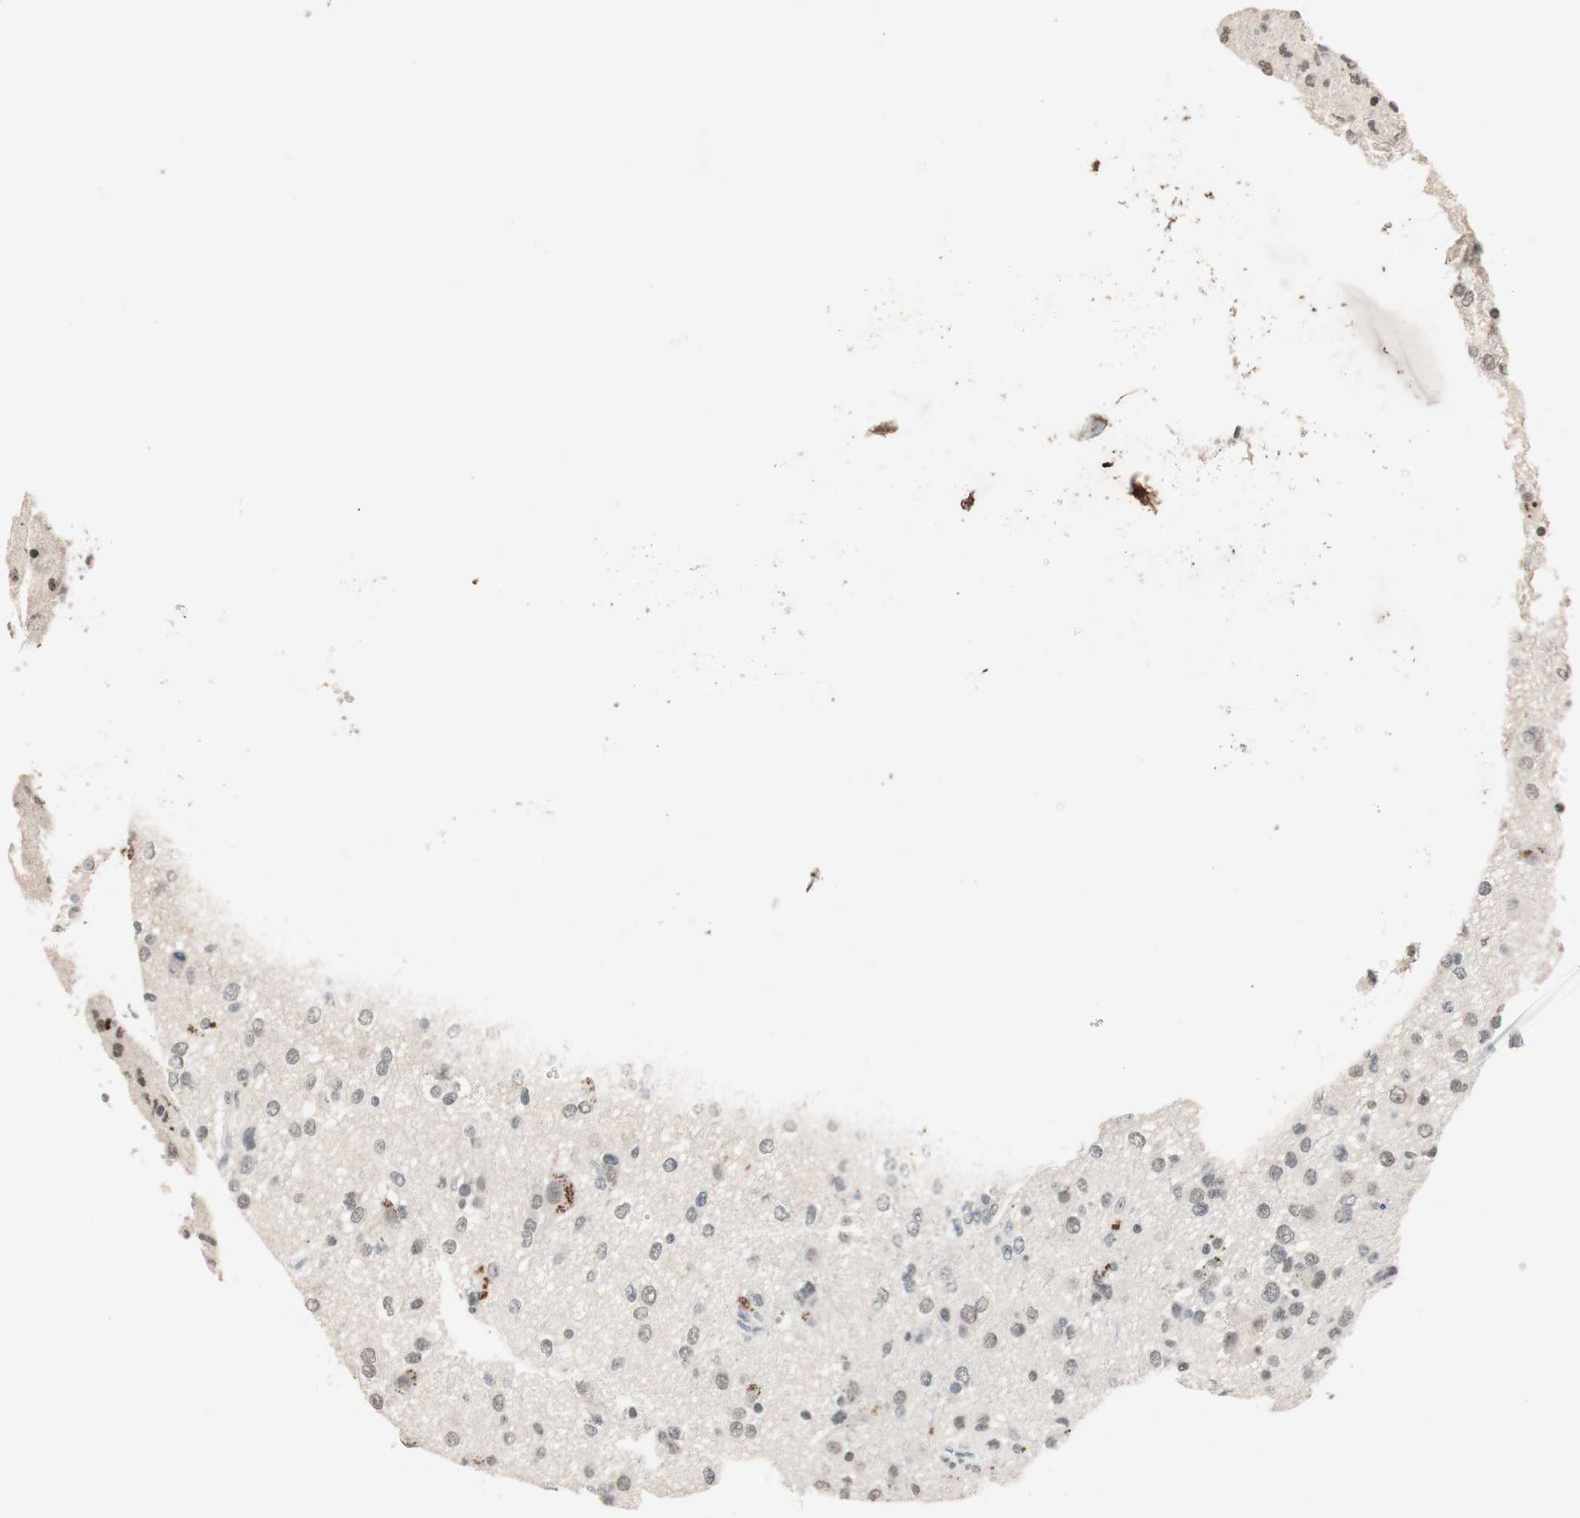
{"staining": {"intensity": "weak", "quantity": "<25%", "location": "nuclear"}, "tissue": "glioma", "cell_type": "Tumor cells", "image_type": "cancer", "snomed": [{"axis": "morphology", "description": "Glioma, malignant, Low grade"}, {"axis": "topography", "description": "Brain"}], "caption": "This is a image of immunohistochemistry (IHC) staining of malignant glioma (low-grade), which shows no positivity in tumor cells.", "gene": "NFRKB", "patient": {"sex": "male", "age": 42}}